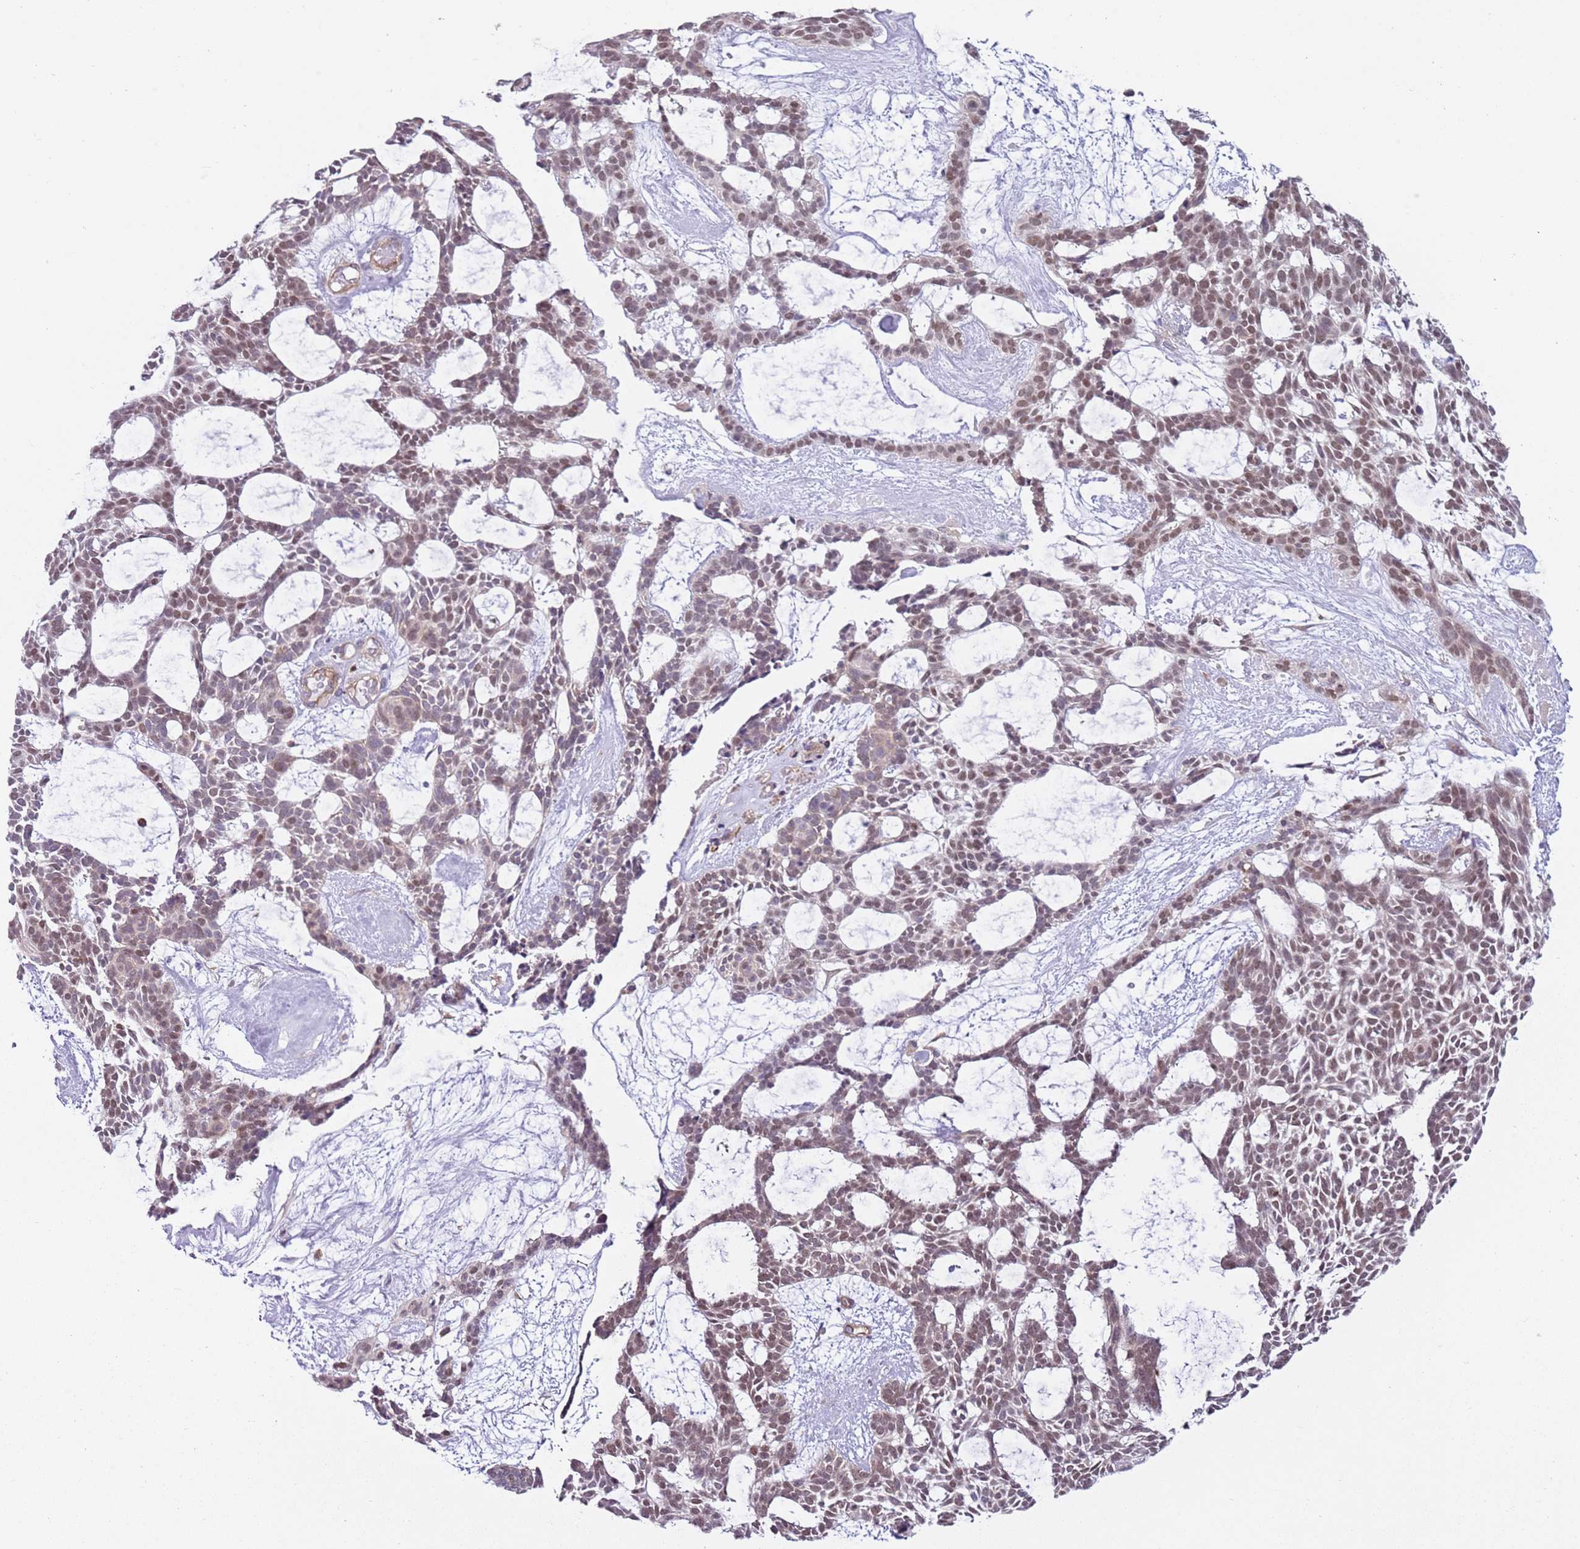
{"staining": {"intensity": "moderate", "quantity": "25%-75%", "location": "nuclear"}, "tissue": "skin cancer", "cell_type": "Tumor cells", "image_type": "cancer", "snomed": [{"axis": "morphology", "description": "Basal cell carcinoma"}, {"axis": "topography", "description": "Skin"}], "caption": "This image shows IHC staining of skin cancer (basal cell carcinoma), with medium moderate nuclear positivity in about 25%-75% of tumor cells.", "gene": "GNAI3", "patient": {"sex": "male", "age": 61}}